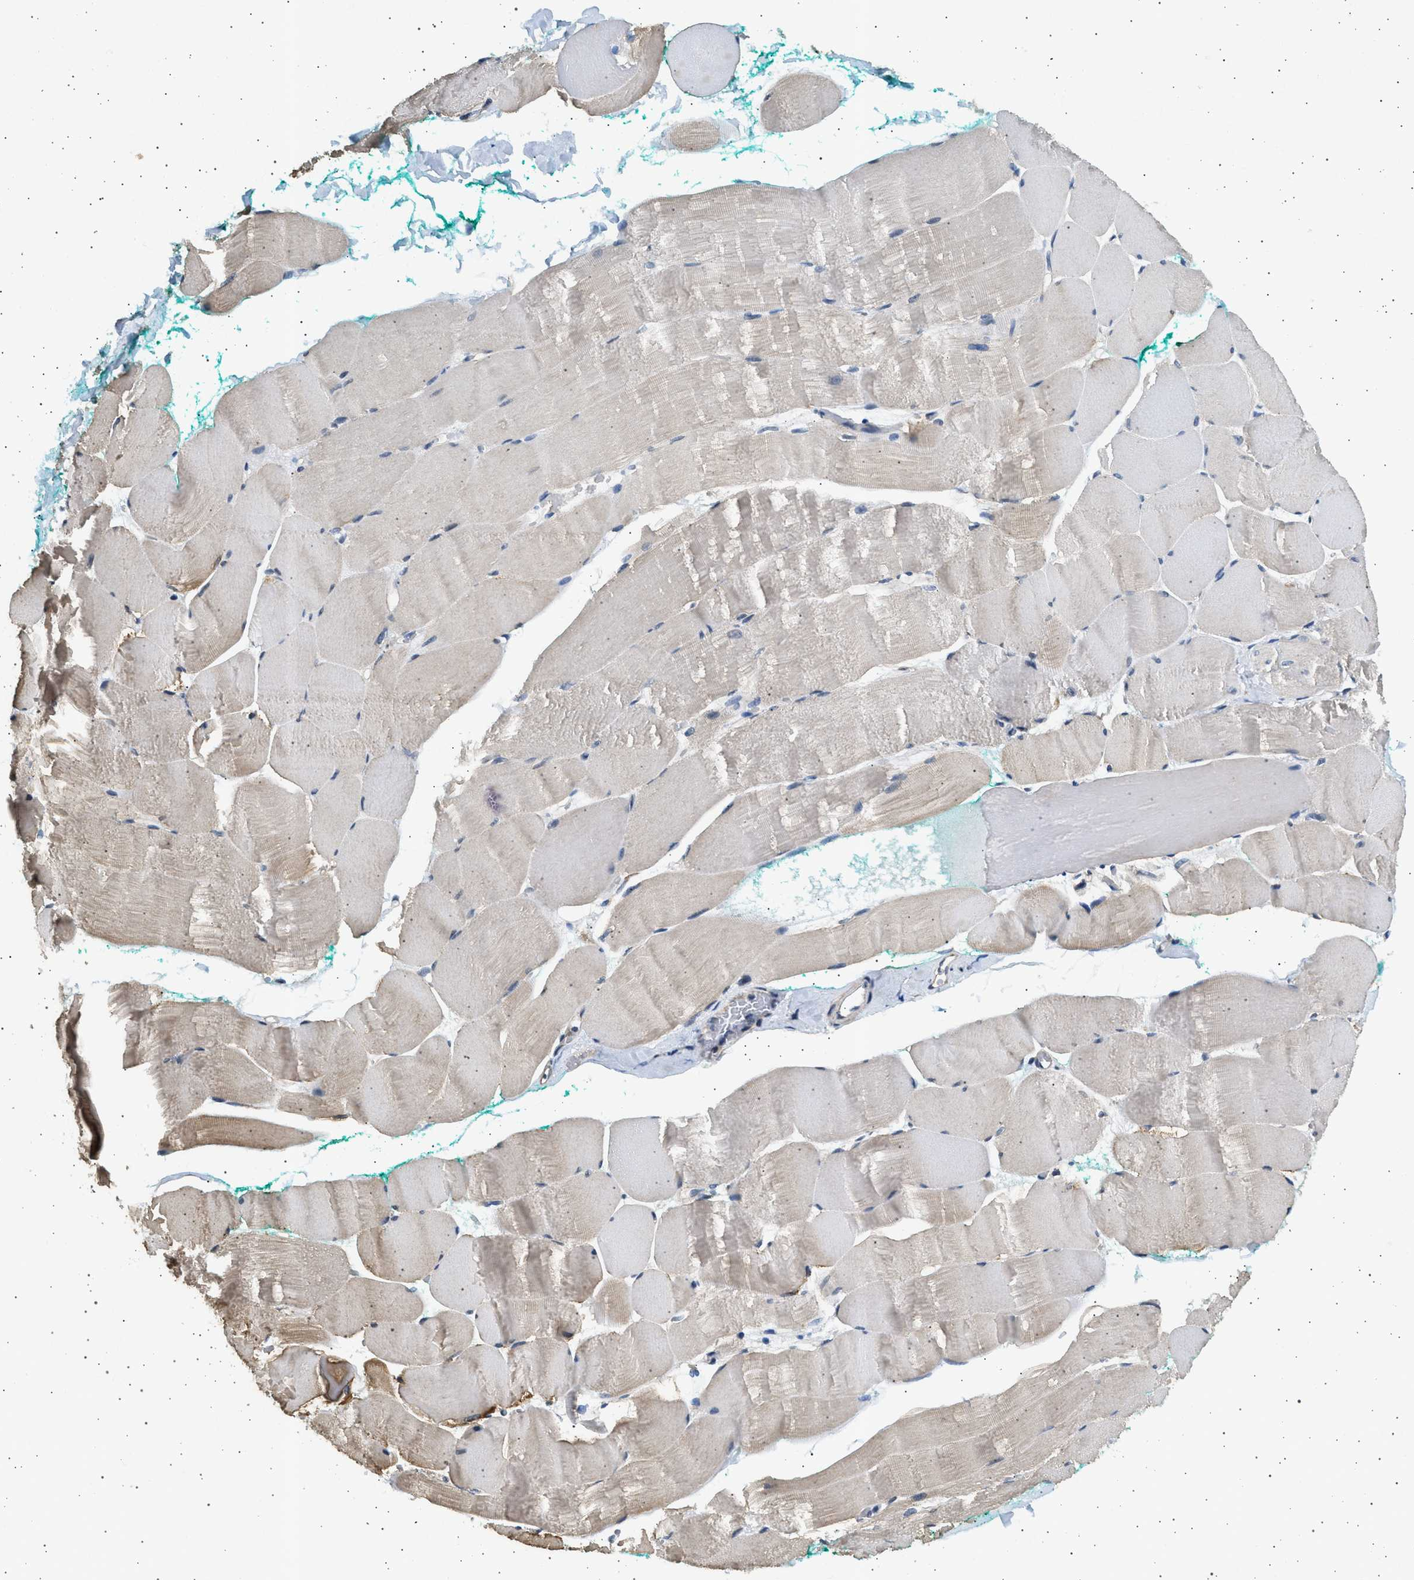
{"staining": {"intensity": "weak", "quantity": ">75%", "location": "cytoplasmic/membranous"}, "tissue": "skeletal muscle", "cell_type": "Myocytes", "image_type": "normal", "snomed": [{"axis": "morphology", "description": "Normal tissue, NOS"}, {"axis": "morphology", "description": "Squamous cell carcinoma, NOS"}, {"axis": "topography", "description": "Skeletal muscle"}], "caption": "An immunohistochemistry micrograph of normal tissue is shown. Protein staining in brown shows weak cytoplasmic/membranous positivity in skeletal muscle within myocytes. The staining was performed using DAB (3,3'-diaminobenzidine), with brown indicating positive protein expression. Nuclei are stained blue with hematoxylin.", "gene": "KCNA4", "patient": {"sex": "male", "age": 51}}